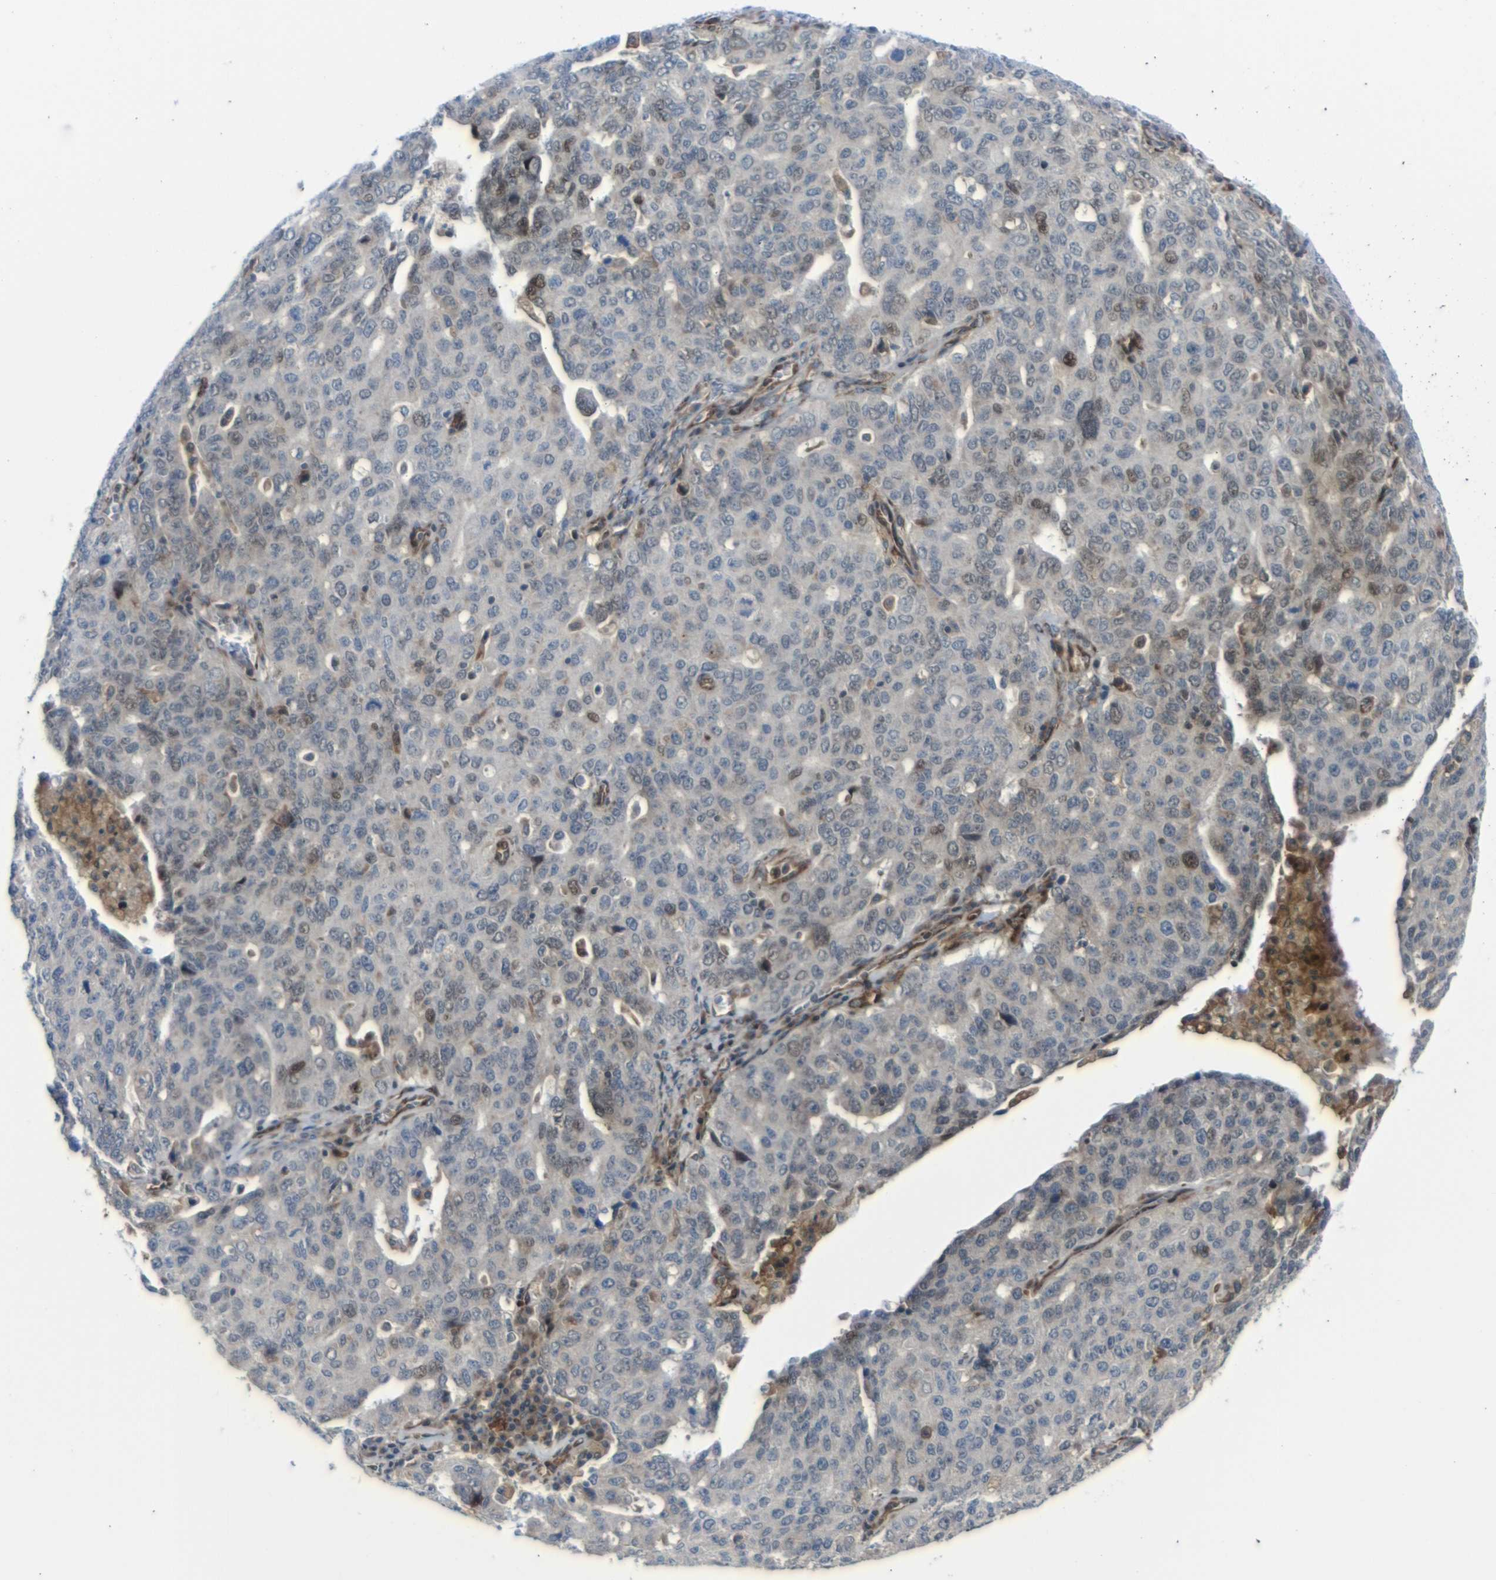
{"staining": {"intensity": "moderate", "quantity": ">75%", "location": "cytoplasmic/membranous,nuclear"}, "tissue": "ovarian cancer", "cell_type": "Tumor cells", "image_type": "cancer", "snomed": [{"axis": "morphology", "description": "Carcinoma, endometroid"}, {"axis": "topography", "description": "Ovary"}], "caption": "A high-resolution histopathology image shows immunohistochemistry (IHC) staining of ovarian cancer (endometroid carcinoma), which displays moderate cytoplasmic/membranous and nuclear positivity in approximately >75% of tumor cells.", "gene": "PARP14", "patient": {"sex": "female", "age": 62}}